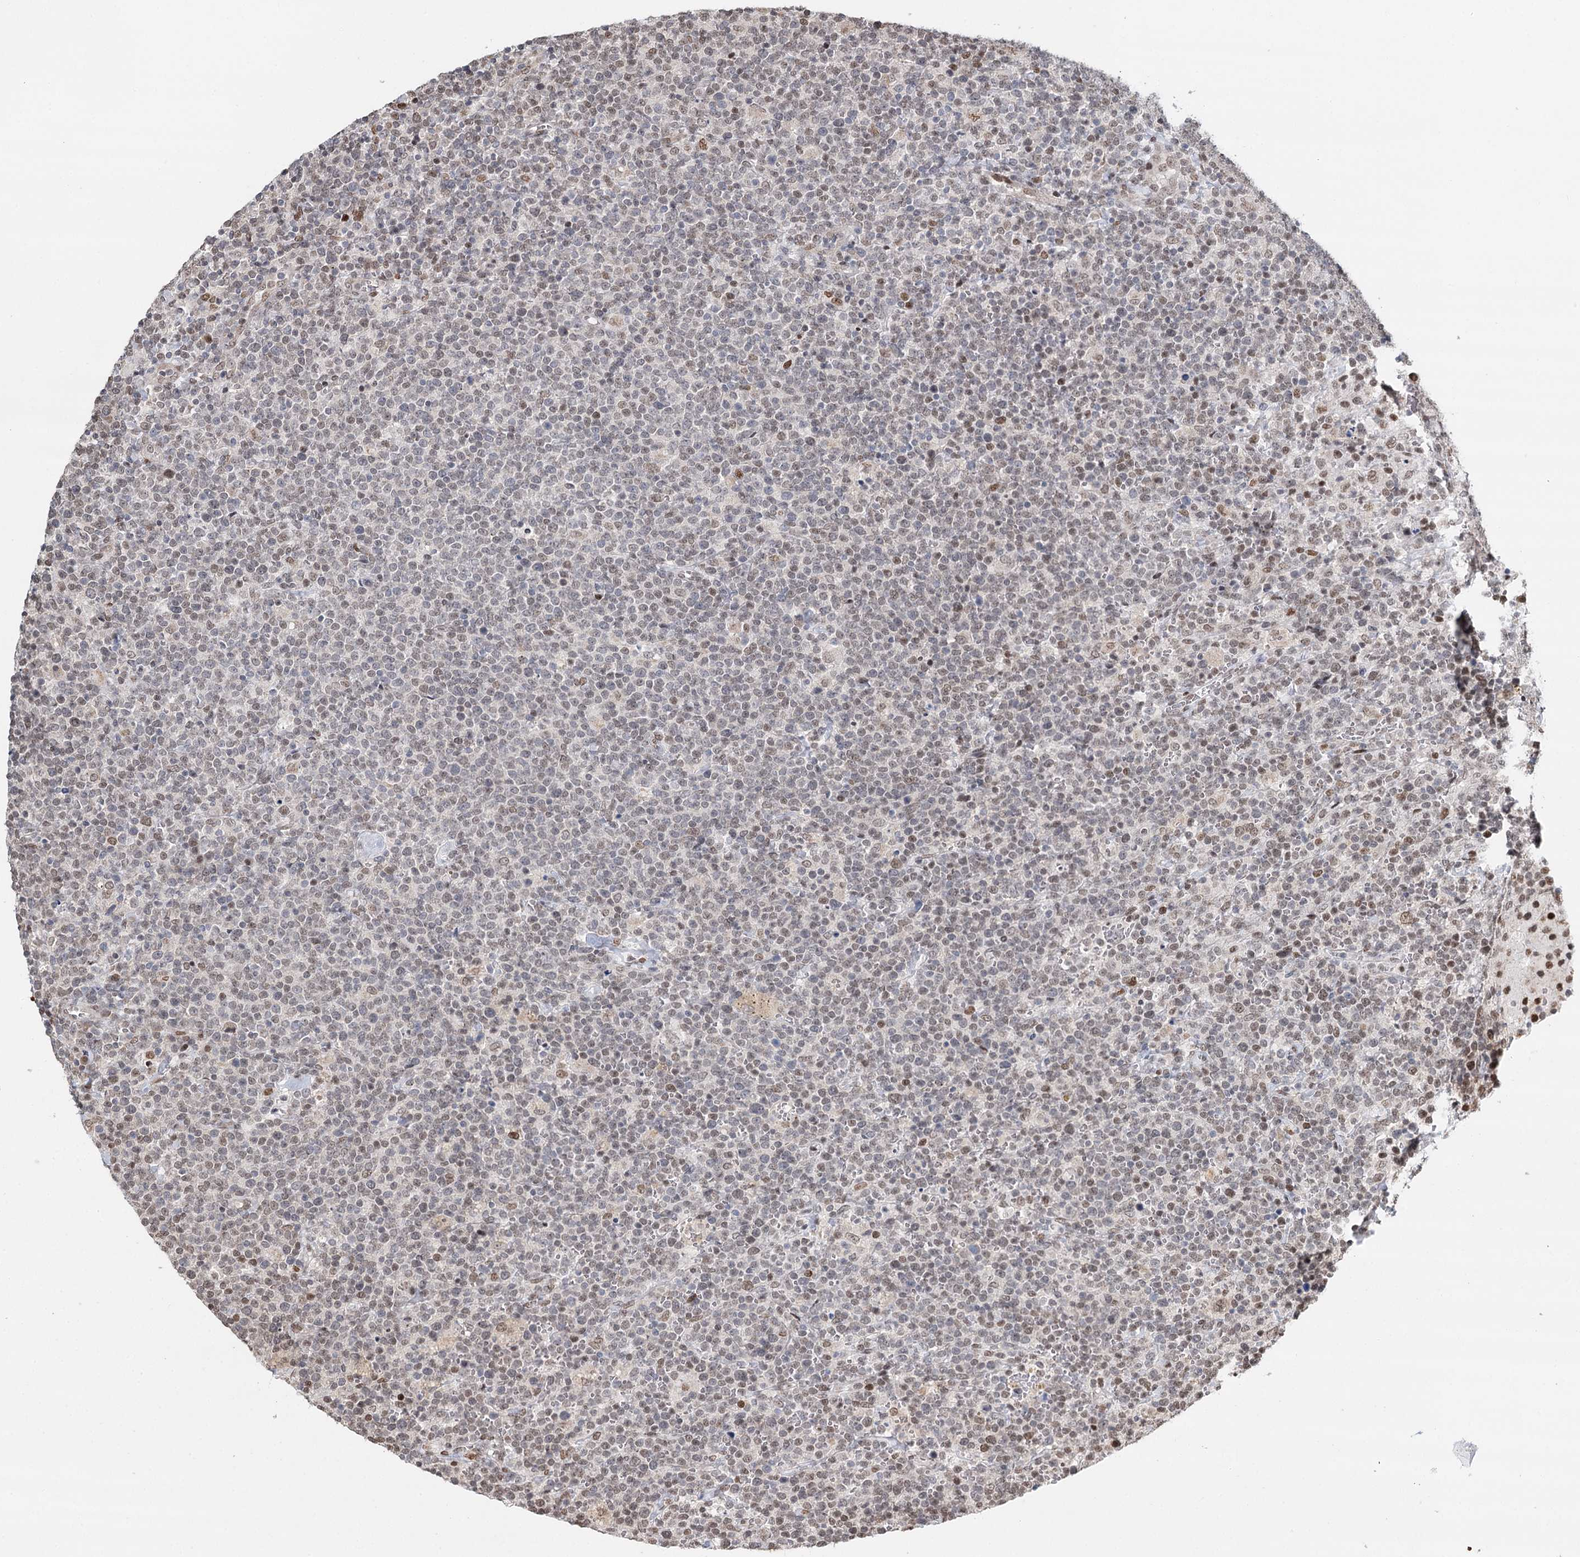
{"staining": {"intensity": "moderate", "quantity": "<25%", "location": "nuclear"}, "tissue": "lymphoma", "cell_type": "Tumor cells", "image_type": "cancer", "snomed": [{"axis": "morphology", "description": "Malignant lymphoma, non-Hodgkin's type, High grade"}, {"axis": "topography", "description": "Lymph node"}], "caption": "A photomicrograph of human high-grade malignant lymphoma, non-Hodgkin's type stained for a protein reveals moderate nuclear brown staining in tumor cells.", "gene": "RPS27A", "patient": {"sex": "male", "age": 61}}